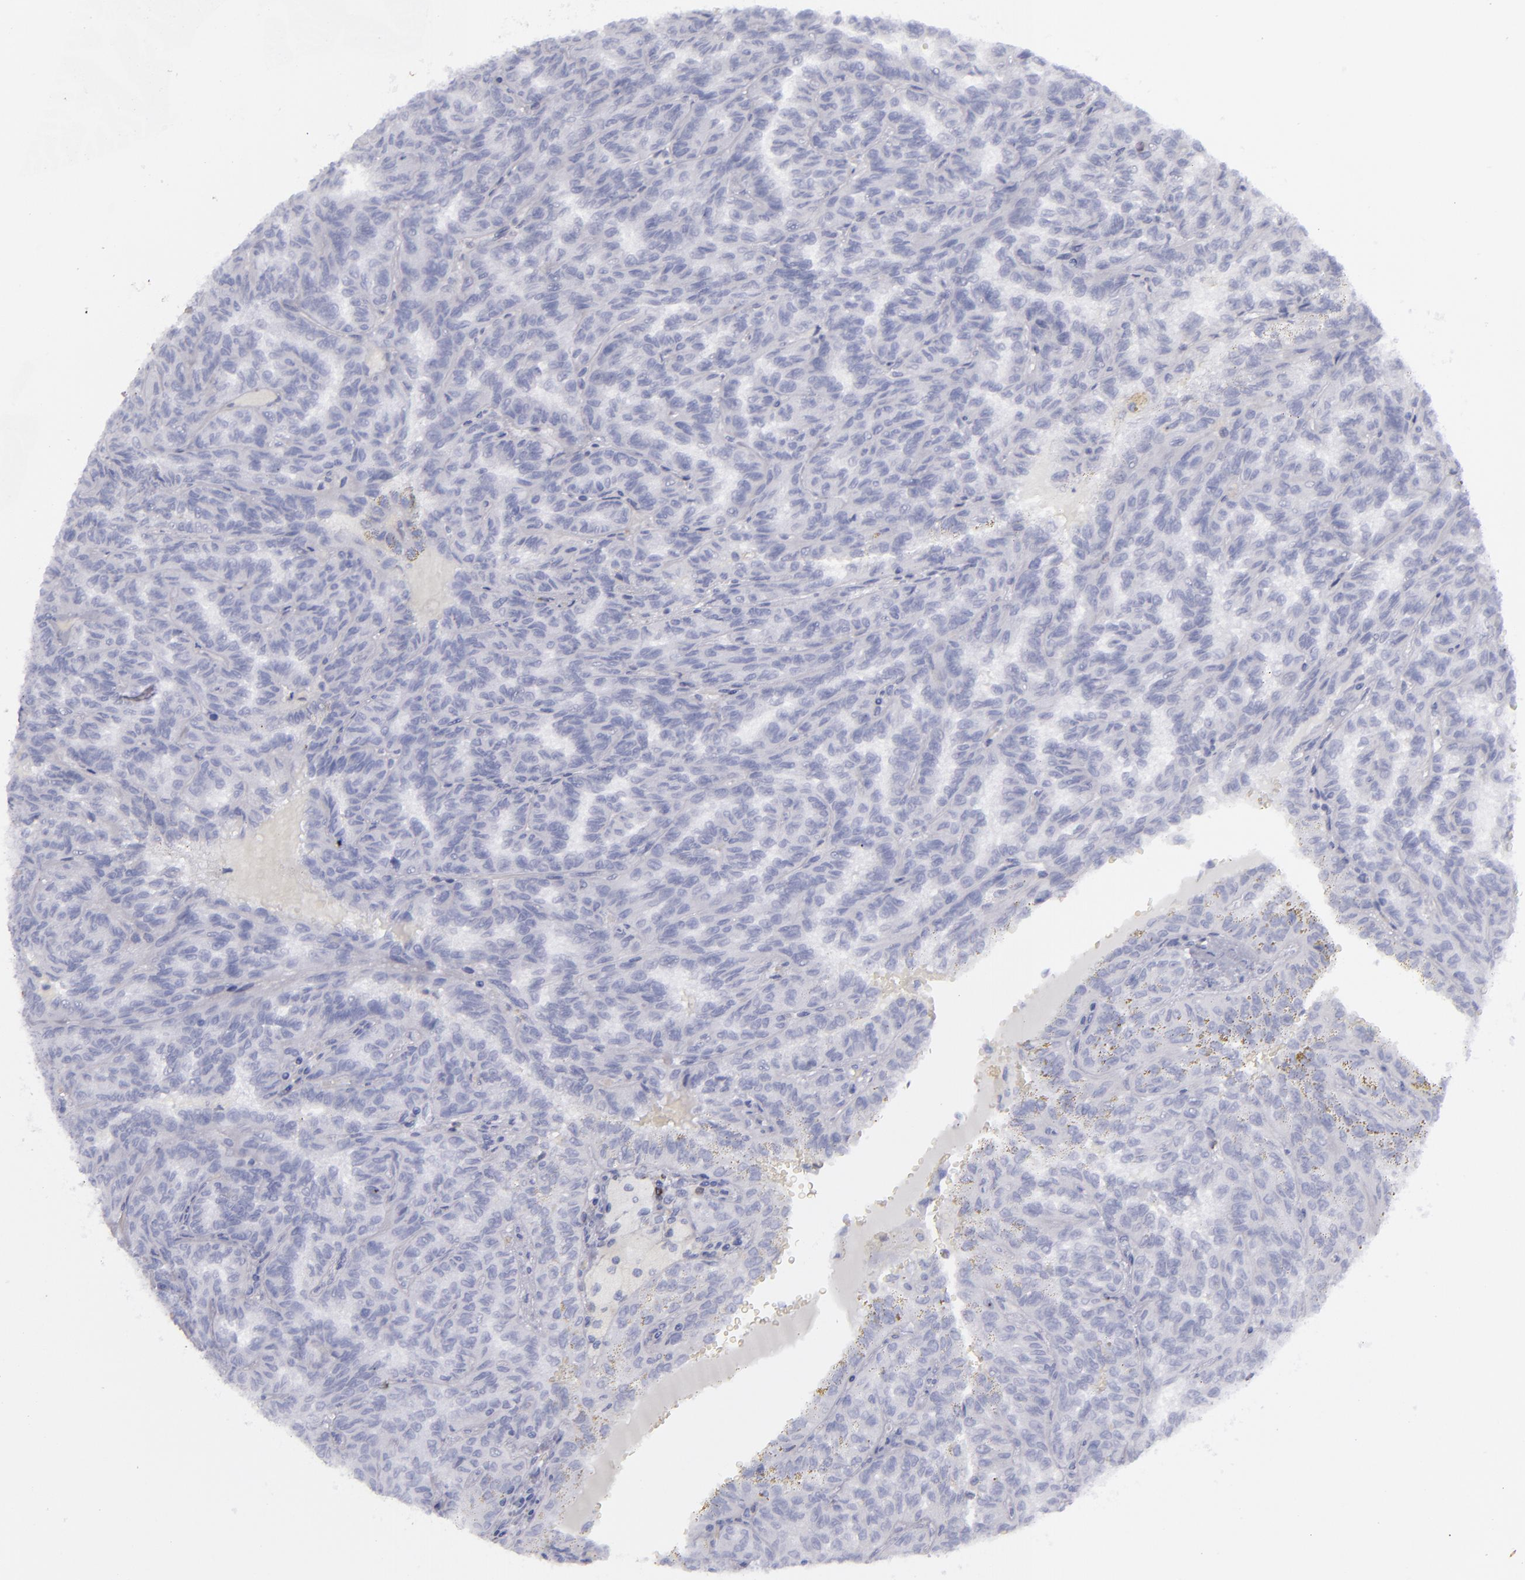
{"staining": {"intensity": "negative", "quantity": "none", "location": "none"}, "tissue": "renal cancer", "cell_type": "Tumor cells", "image_type": "cancer", "snomed": [{"axis": "morphology", "description": "Inflammation, NOS"}, {"axis": "morphology", "description": "Adenocarcinoma, NOS"}, {"axis": "topography", "description": "Kidney"}], "caption": "This is a image of IHC staining of renal cancer (adenocarcinoma), which shows no staining in tumor cells.", "gene": "CD22", "patient": {"sex": "male", "age": 68}}